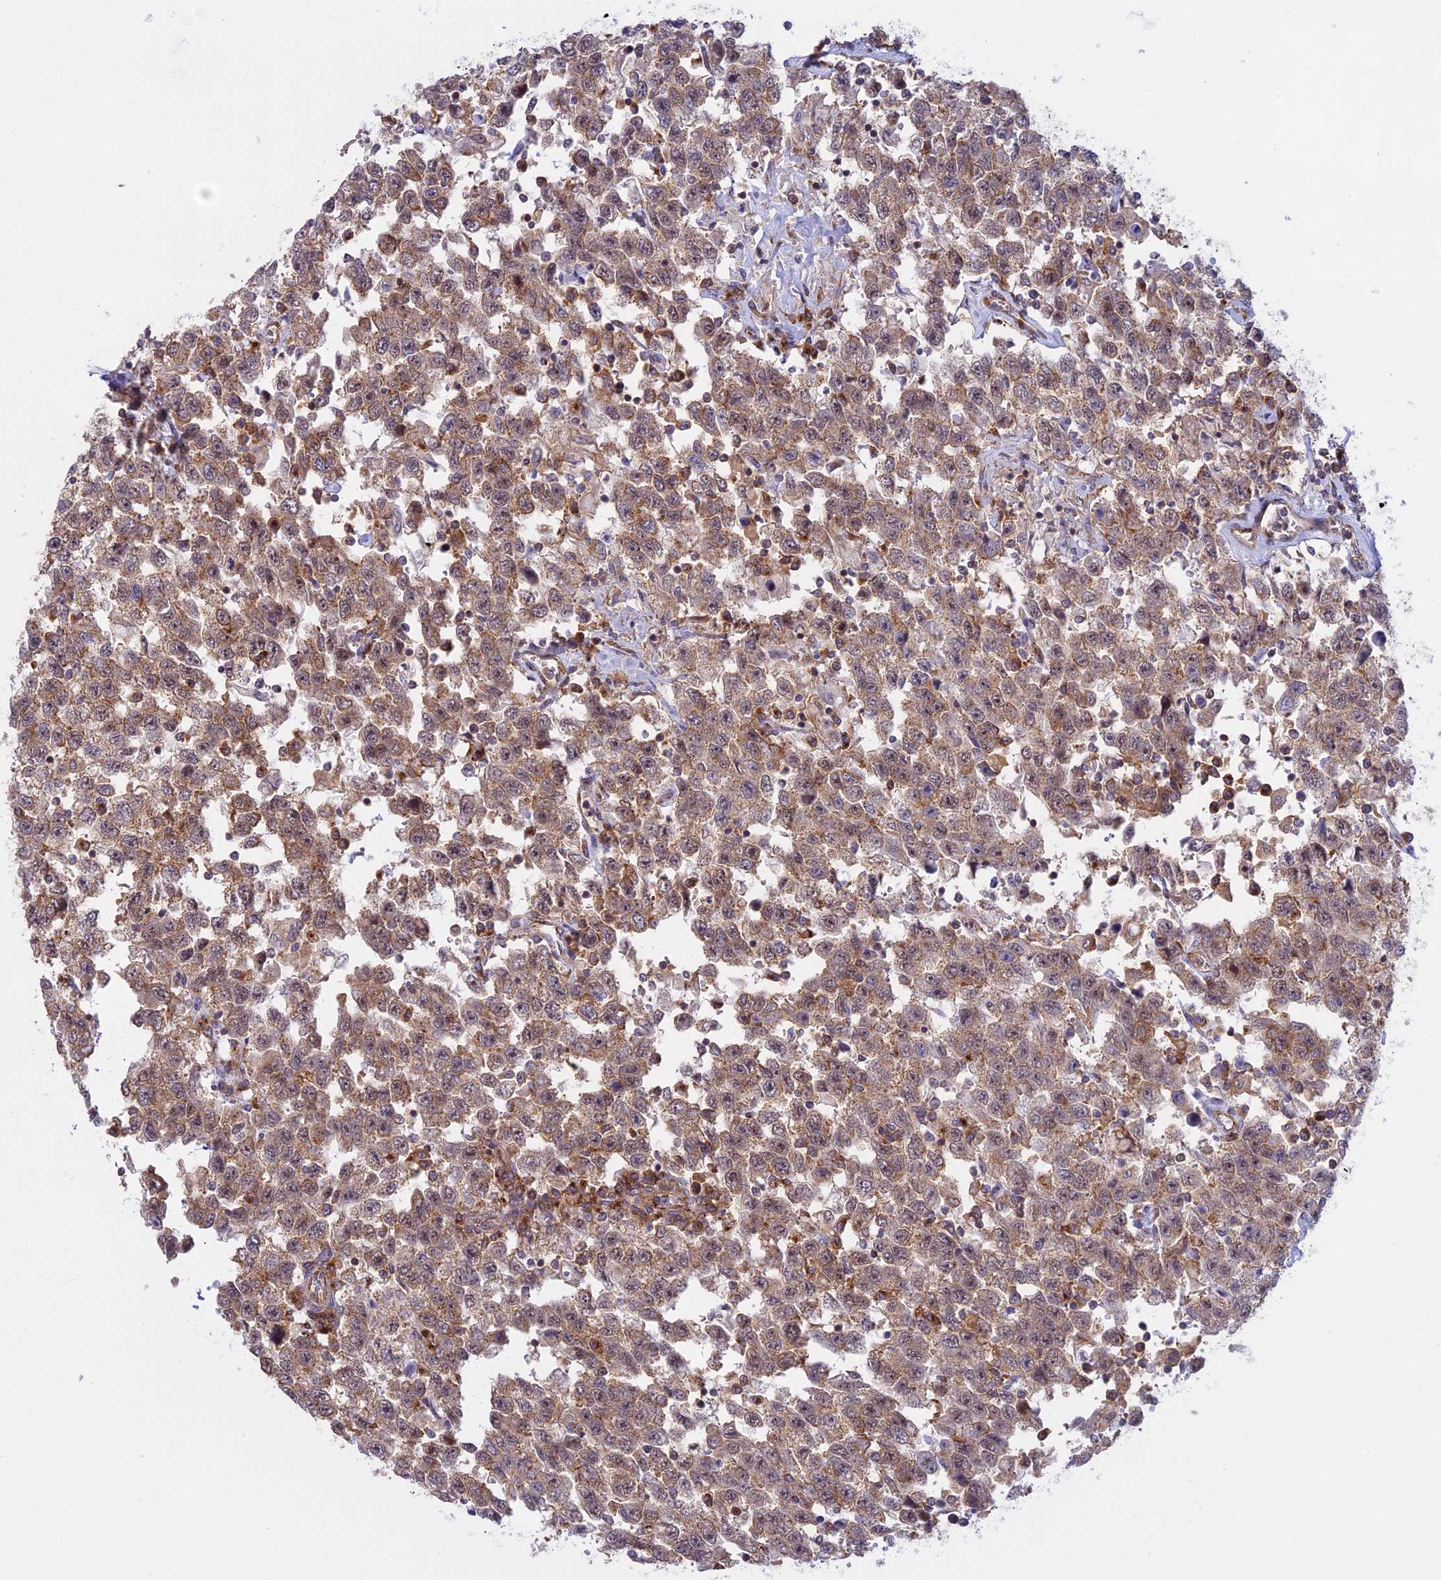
{"staining": {"intensity": "moderate", "quantity": ">75%", "location": "cytoplasmic/membranous"}, "tissue": "testis cancer", "cell_type": "Tumor cells", "image_type": "cancer", "snomed": [{"axis": "morphology", "description": "Seminoma, NOS"}, {"axis": "topography", "description": "Testis"}], "caption": "There is medium levels of moderate cytoplasmic/membranous staining in tumor cells of testis cancer, as demonstrated by immunohistochemical staining (brown color).", "gene": "CLINT1", "patient": {"sex": "male", "age": 41}}